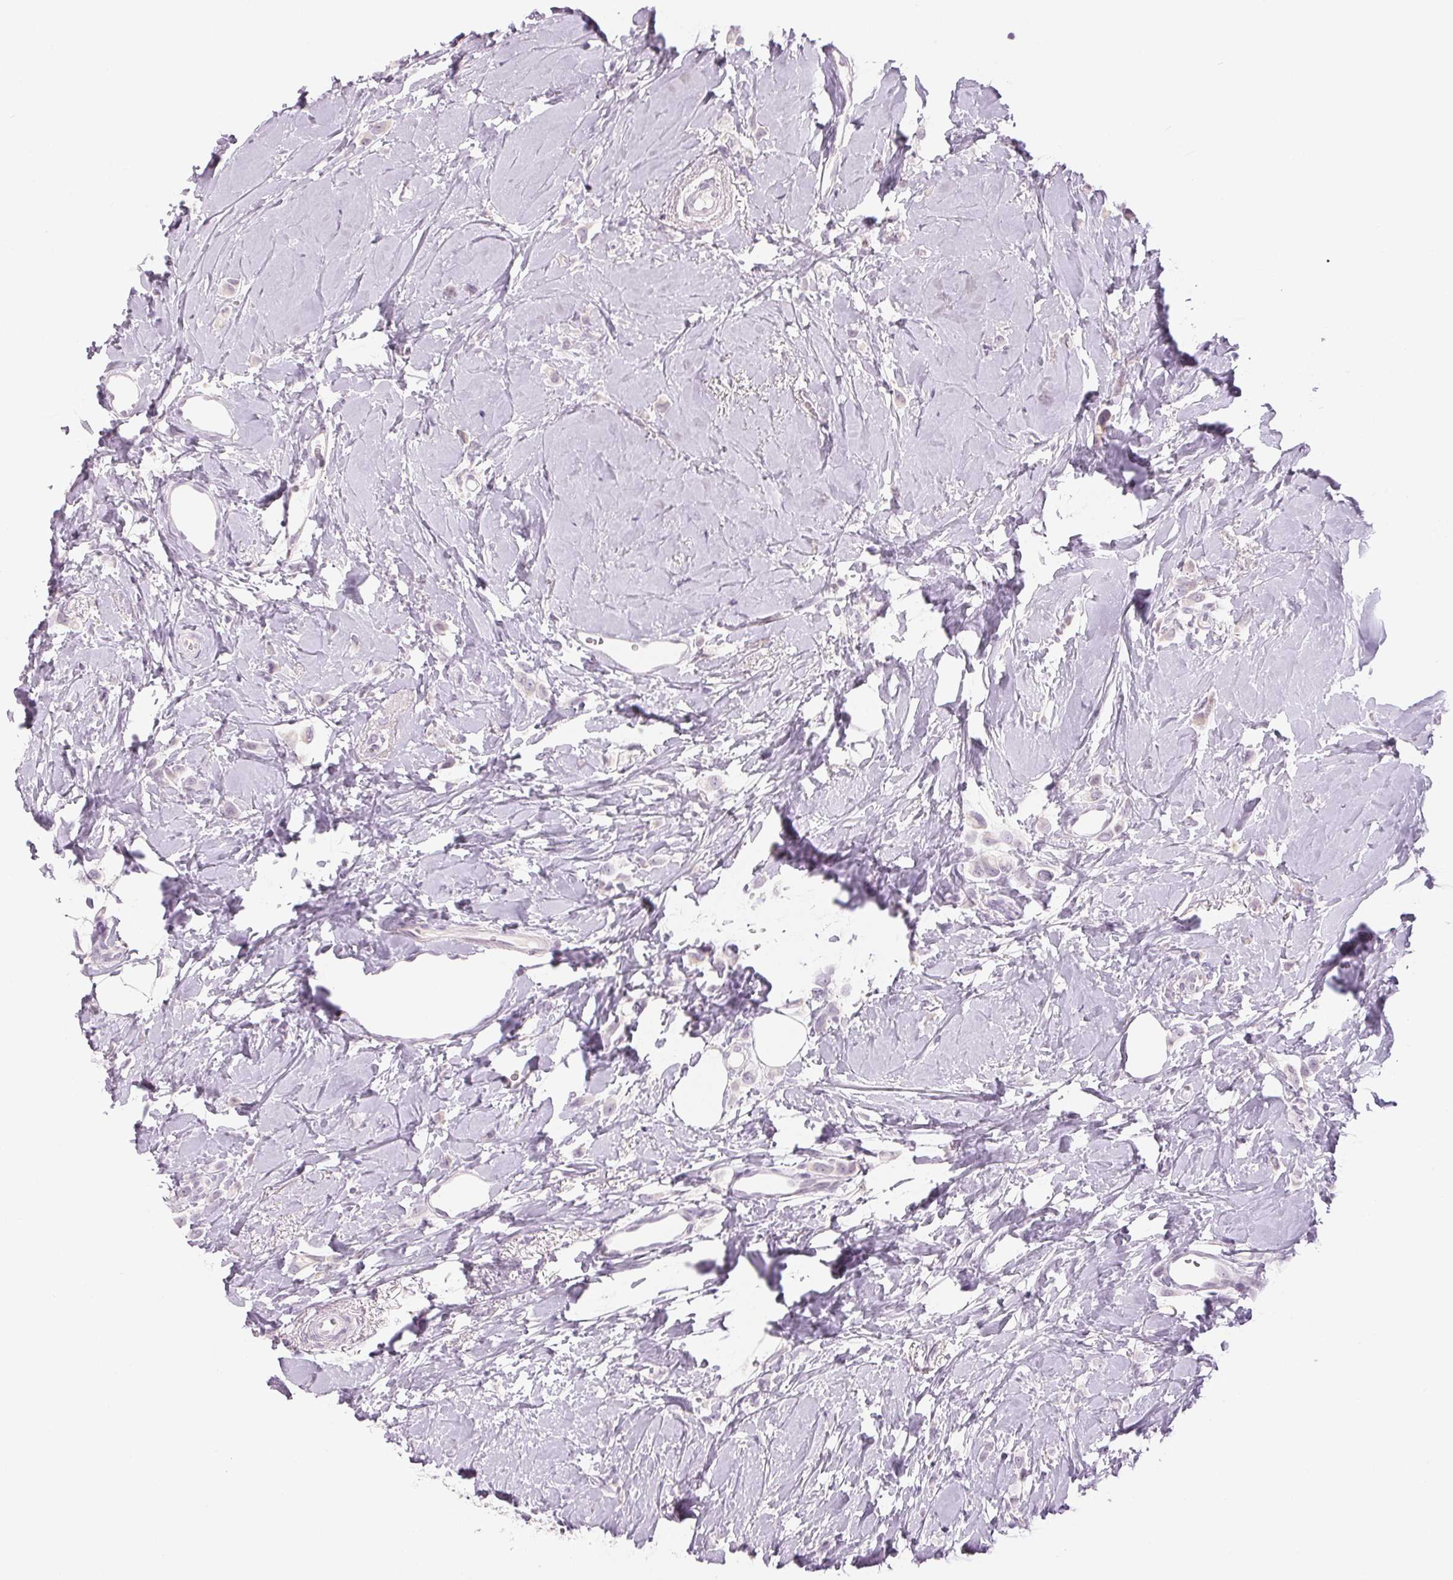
{"staining": {"intensity": "negative", "quantity": "none", "location": "none"}, "tissue": "breast cancer", "cell_type": "Tumor cells", "image_type": "cancer", "snomed": [{"axis": "morphology", "description": "Lobular carcinoma"}, {"axis": "topography", "description": "Breast"}], "caption": "The histopathology image reveals no staining of tumor cells in breast cancer.", "gene": "EHHADH", "patient": {"sex": "female", "age": 66}}